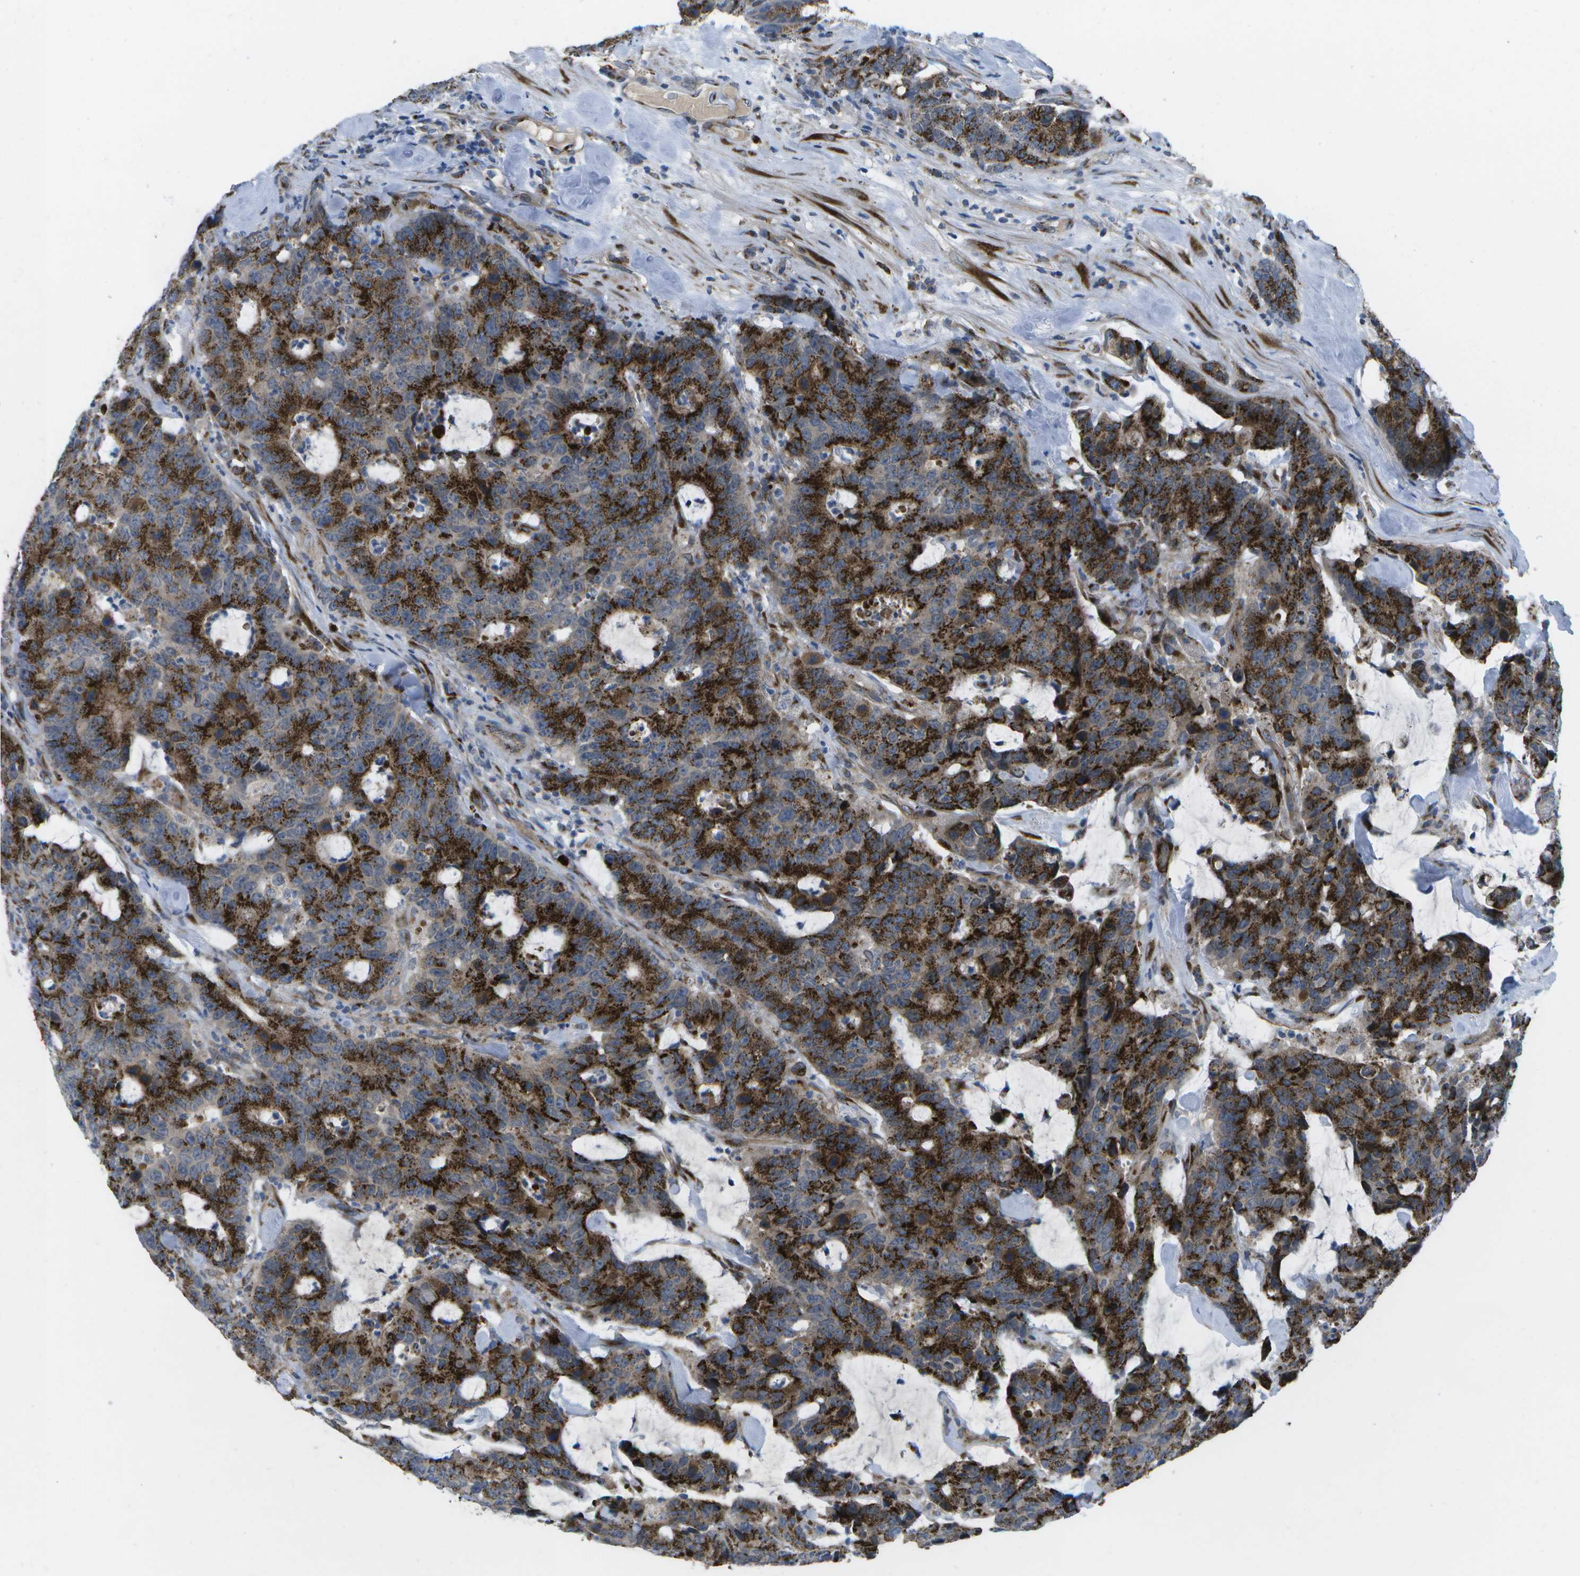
{"staining": {"intensity": "strong", "quantity": ">75%", "location": "cytoplasmic/membranous"}, "tissue": "colorectal cancer", "cell_type": "Tumor cells", "image_type": "cancer", "snomed": [{"axis": "morphology", "description": "Adenocarcinoma, NOS"}, {"axis": "topography", "description": "Colon"}], "caption": "Immunohistochemistry (IHC) staining of colorectal cancer (adenocarcinoma), which demonstrates high levels of strong cytoplasmic/membranous positivity in approximately >75% of tumor cells indicating strong cytoplasmic/membranous protein staining. The staining was performed using DAB (brown) for protein detection and nuclei were counterstained in hematoxylin (blue).", "gene": "QSOX2", "patient": {"sex": "female", "age": 86}}